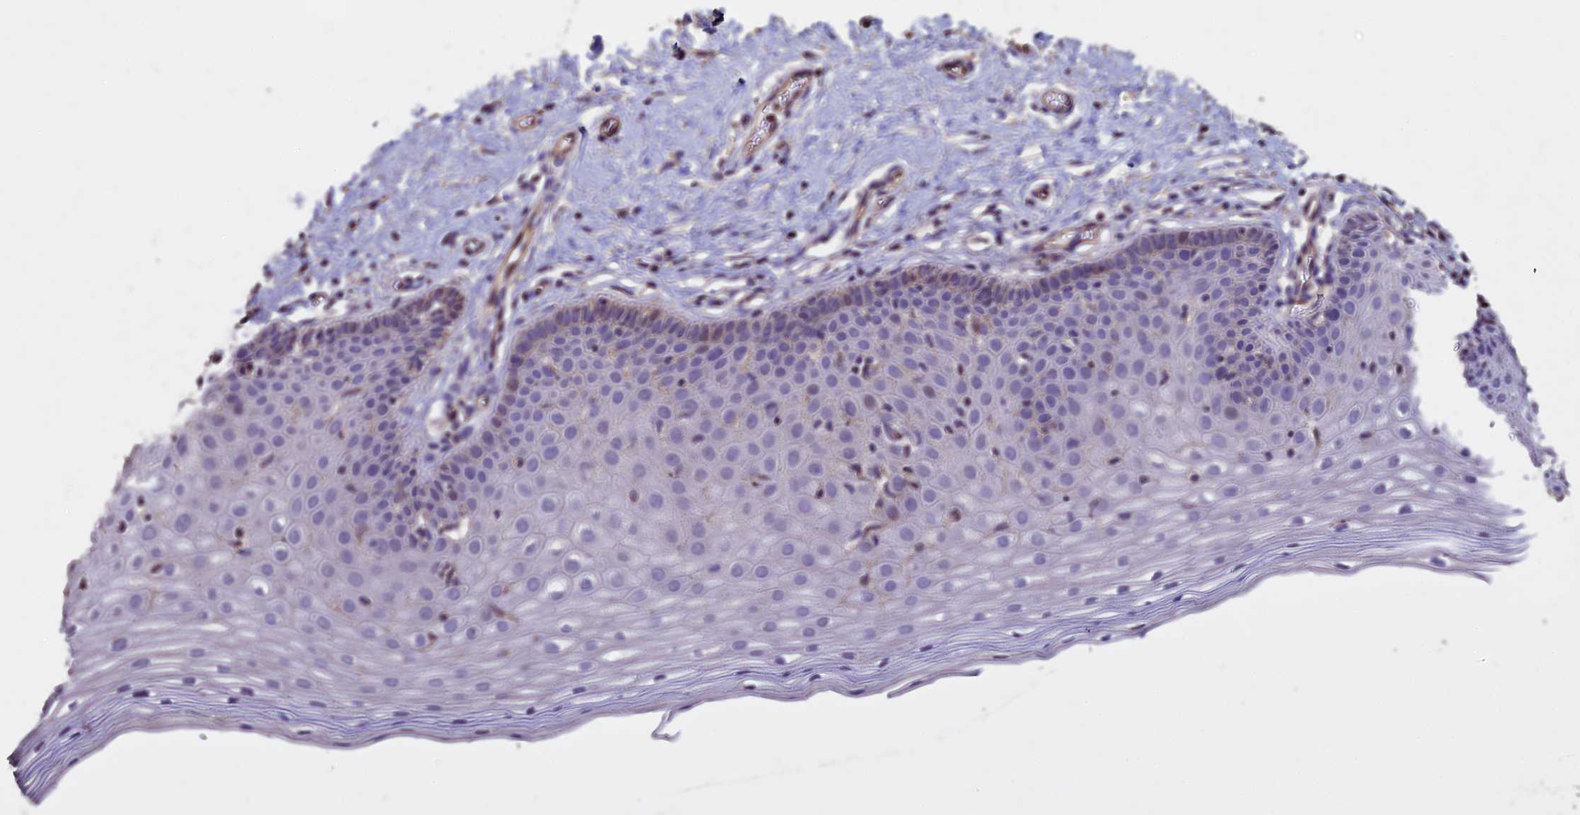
{"staining": {"intensity": "weak", "quantity": "25%-75%", "location": "cytoplasmic/membranous"}, "tissue": "cervix", "cell_type": "Glandular cells", "image_type": "normal", "snomed": [{"axis": "morphology", "description": "Normal tissue, NOS"}, {"axis": "topography", "description": "Cervix"}], "caption": "Glandular cells show low levels of weak cytoplasmic/membranous expression in approximately 25%-75% of cells in unremarkable human cervix.", "gene": "USB1", "patient": {"sex": "female", "age": 36}}